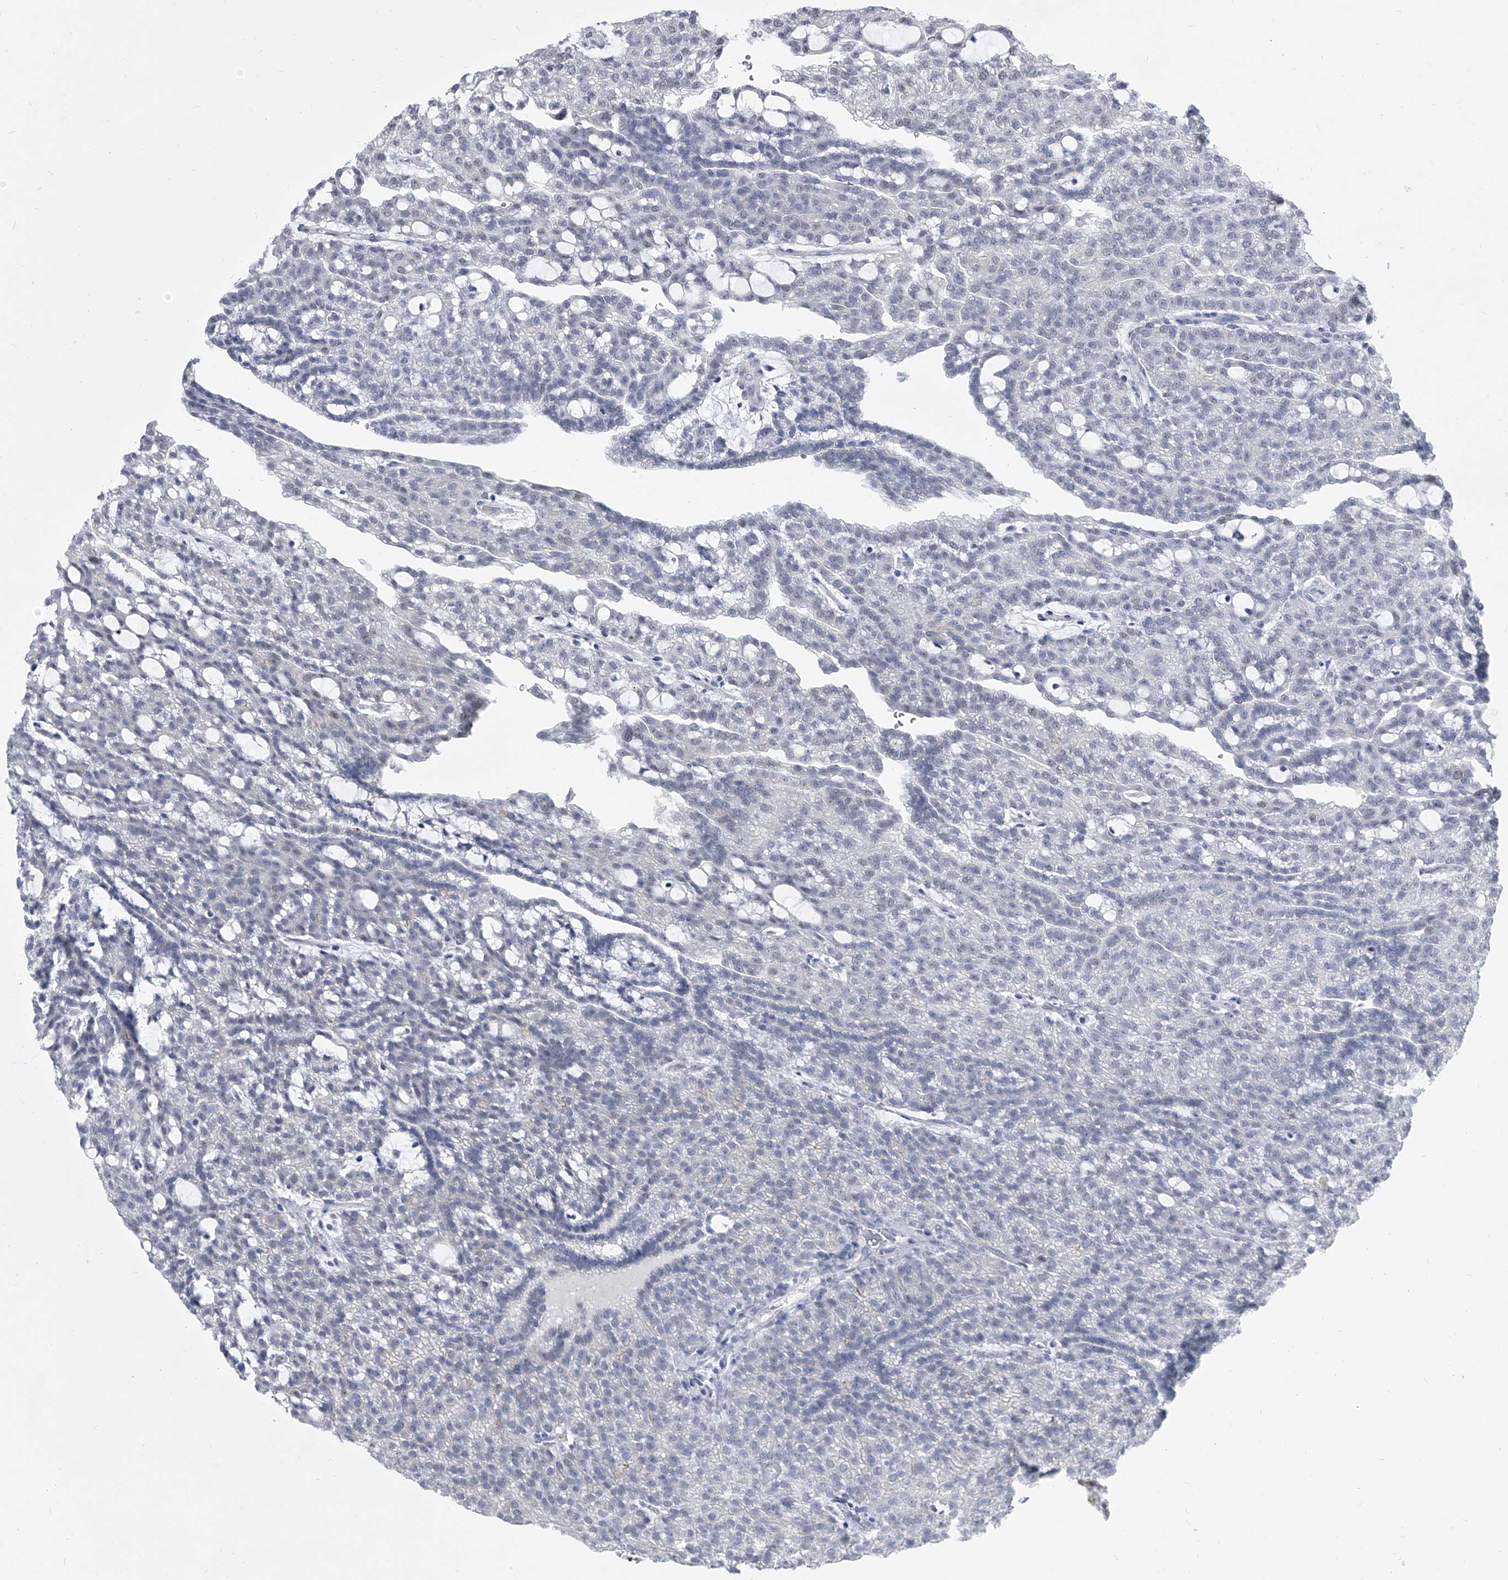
{"staining": {"intensity": "negative", "quantity": "none", "location": "none"}, "tissue": "renal cancer", "cell_type": "Tumor cells", "image_type": "cancer", "snomed": [{"axis": "morphology", "description": "Adenocarcinoma, NOS"}, {"axis": "topography", "description": "Kidney"}], "caption": "Tumor cells show no significant expression in adenocarcinoma (renal). (DAB IHC visualized using brightfield microscopy, high magnification).", "gene": "EVA1C", "patient": {"sex": "male", "age": 63}}